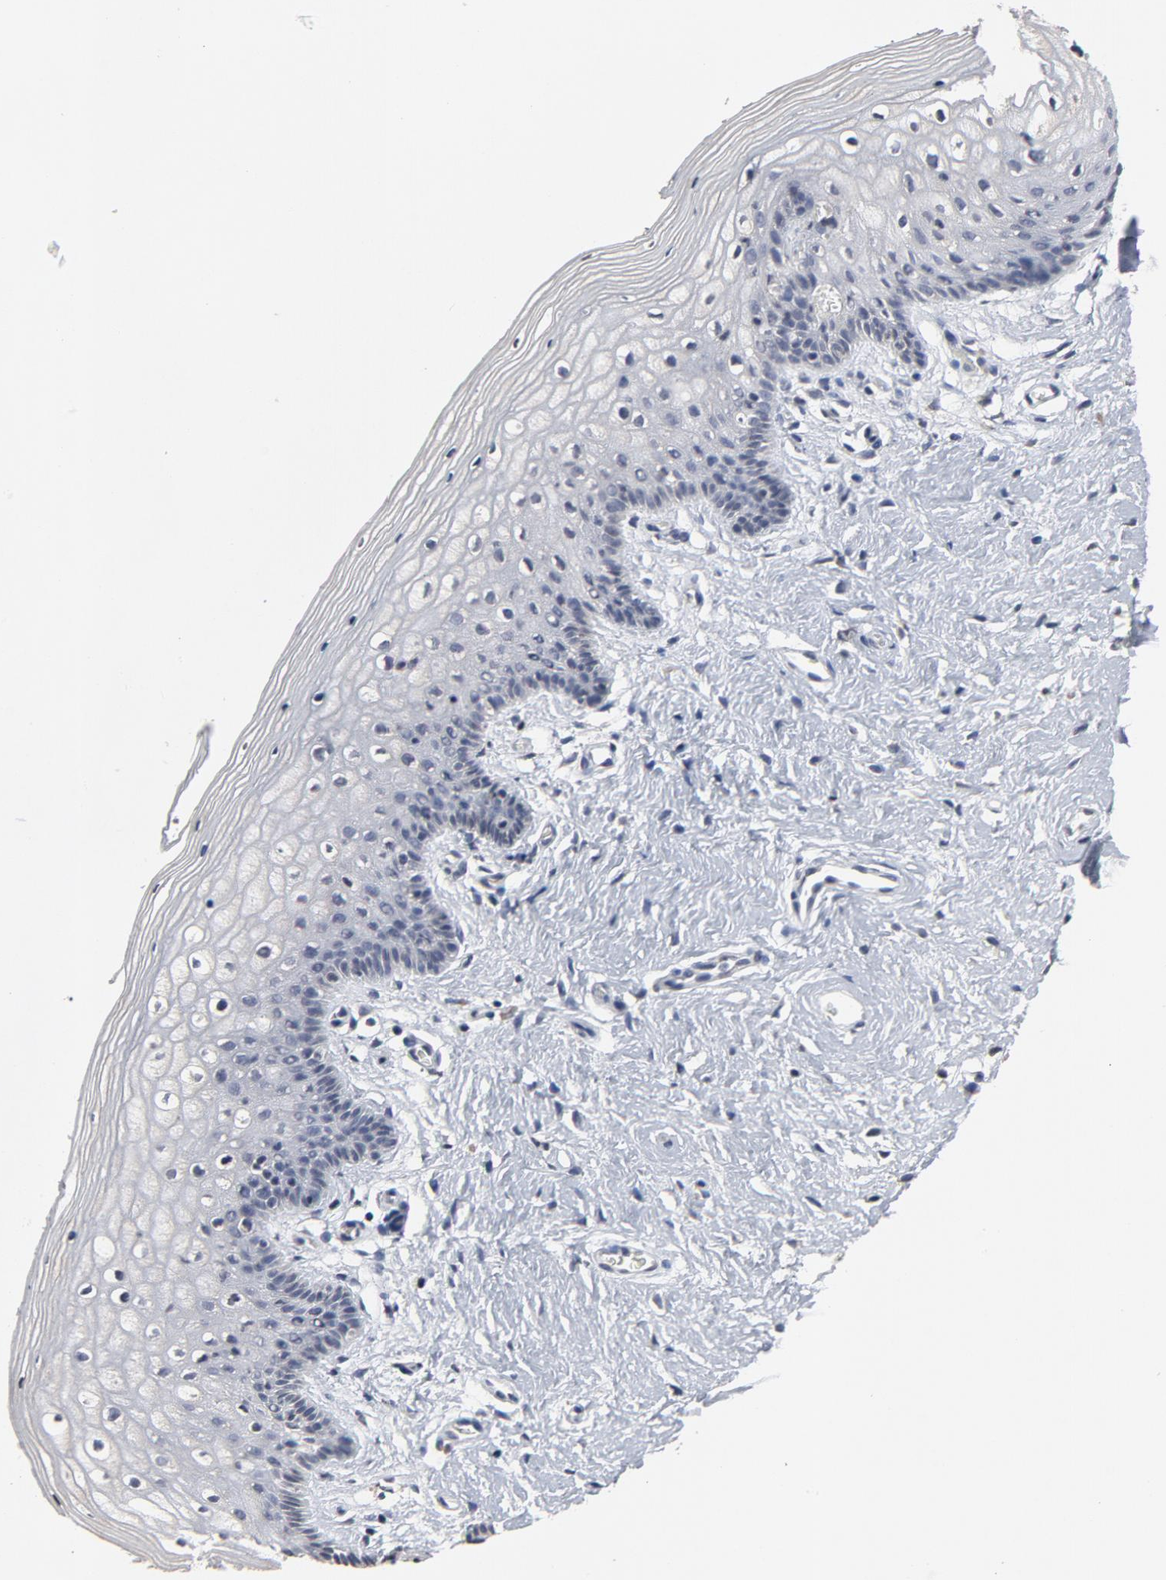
{"staining": {"intensity": "negative", "quantity": "none", "location": "none"}, "tissue": "vagina", "cell_type": "Squamous epithelial cells", "image_type": "normal", "snomed": [{"axis": "morphology", "description": "Normal tissue, NOS"}, {"axis": "topography", "description": "Vagina"}], "caption": "Benign vagina was stained to show a protein in brown. There is no significant positivity in squamous epithelial cells. The staining is performed using DAB brown chromogen with nuclei counter-stained in using hematoxylin.", "gene": "TCL1A", "patient": {"sex": "female", "age": 46}}